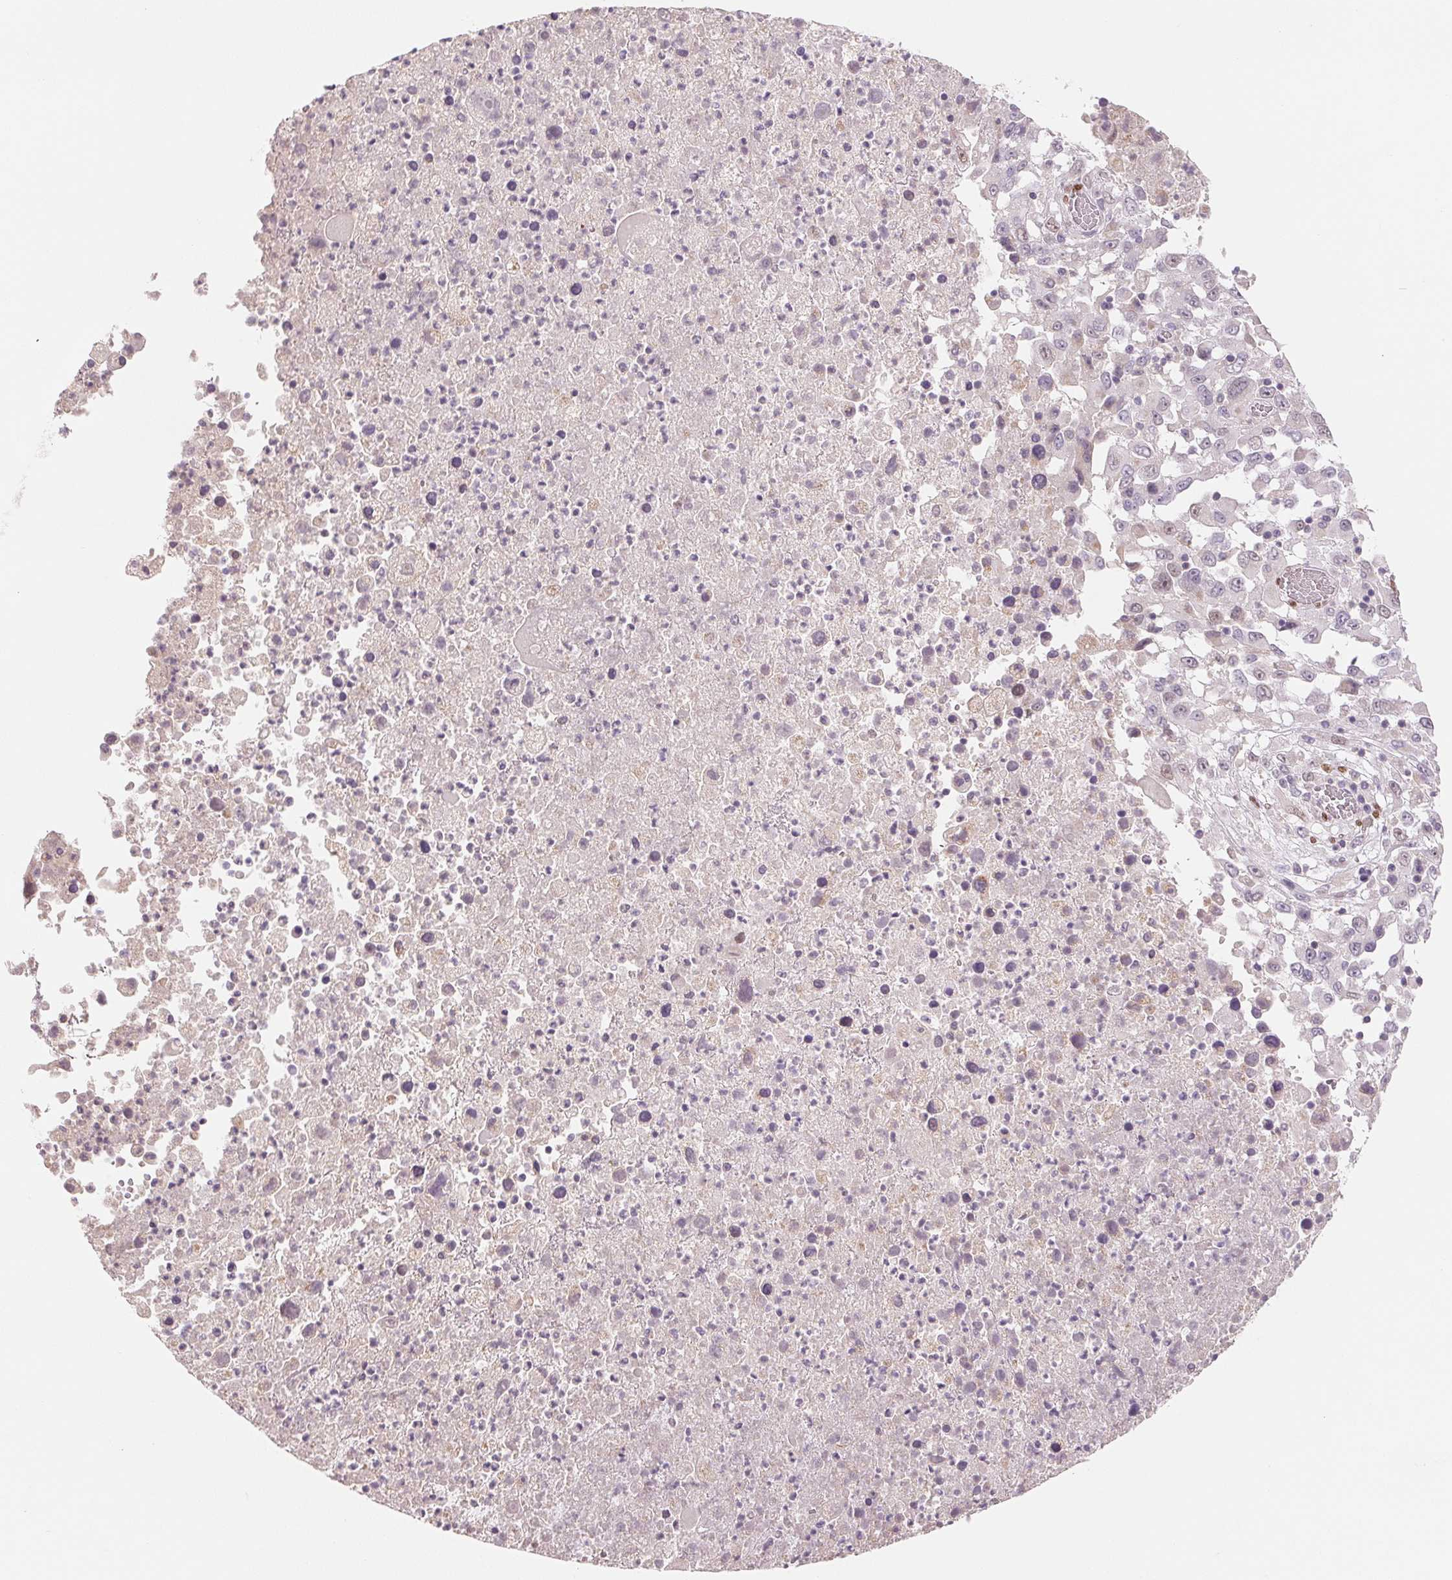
{"staining": {"intensity": "weak", "quantity": "<25%", "location": "nuclear"}, "tissue": "melanoma", "cell_type": "Tumor cells", "image_type": "cancer", "snomed": [{"axis": "morphology", "description": "Malignant melanoma, Metastatic site"}, {"axis": "topography", "description": "Soft tissue"}], "caption": "Tumor cells are negative for brown protein staining in melanoma. The staining is performed using DAB brown chromogen with nuclei counter-stained in using hematoxylin.", "gene": "SMARCD3", "patient": {"sex": "male", "age": 50}}